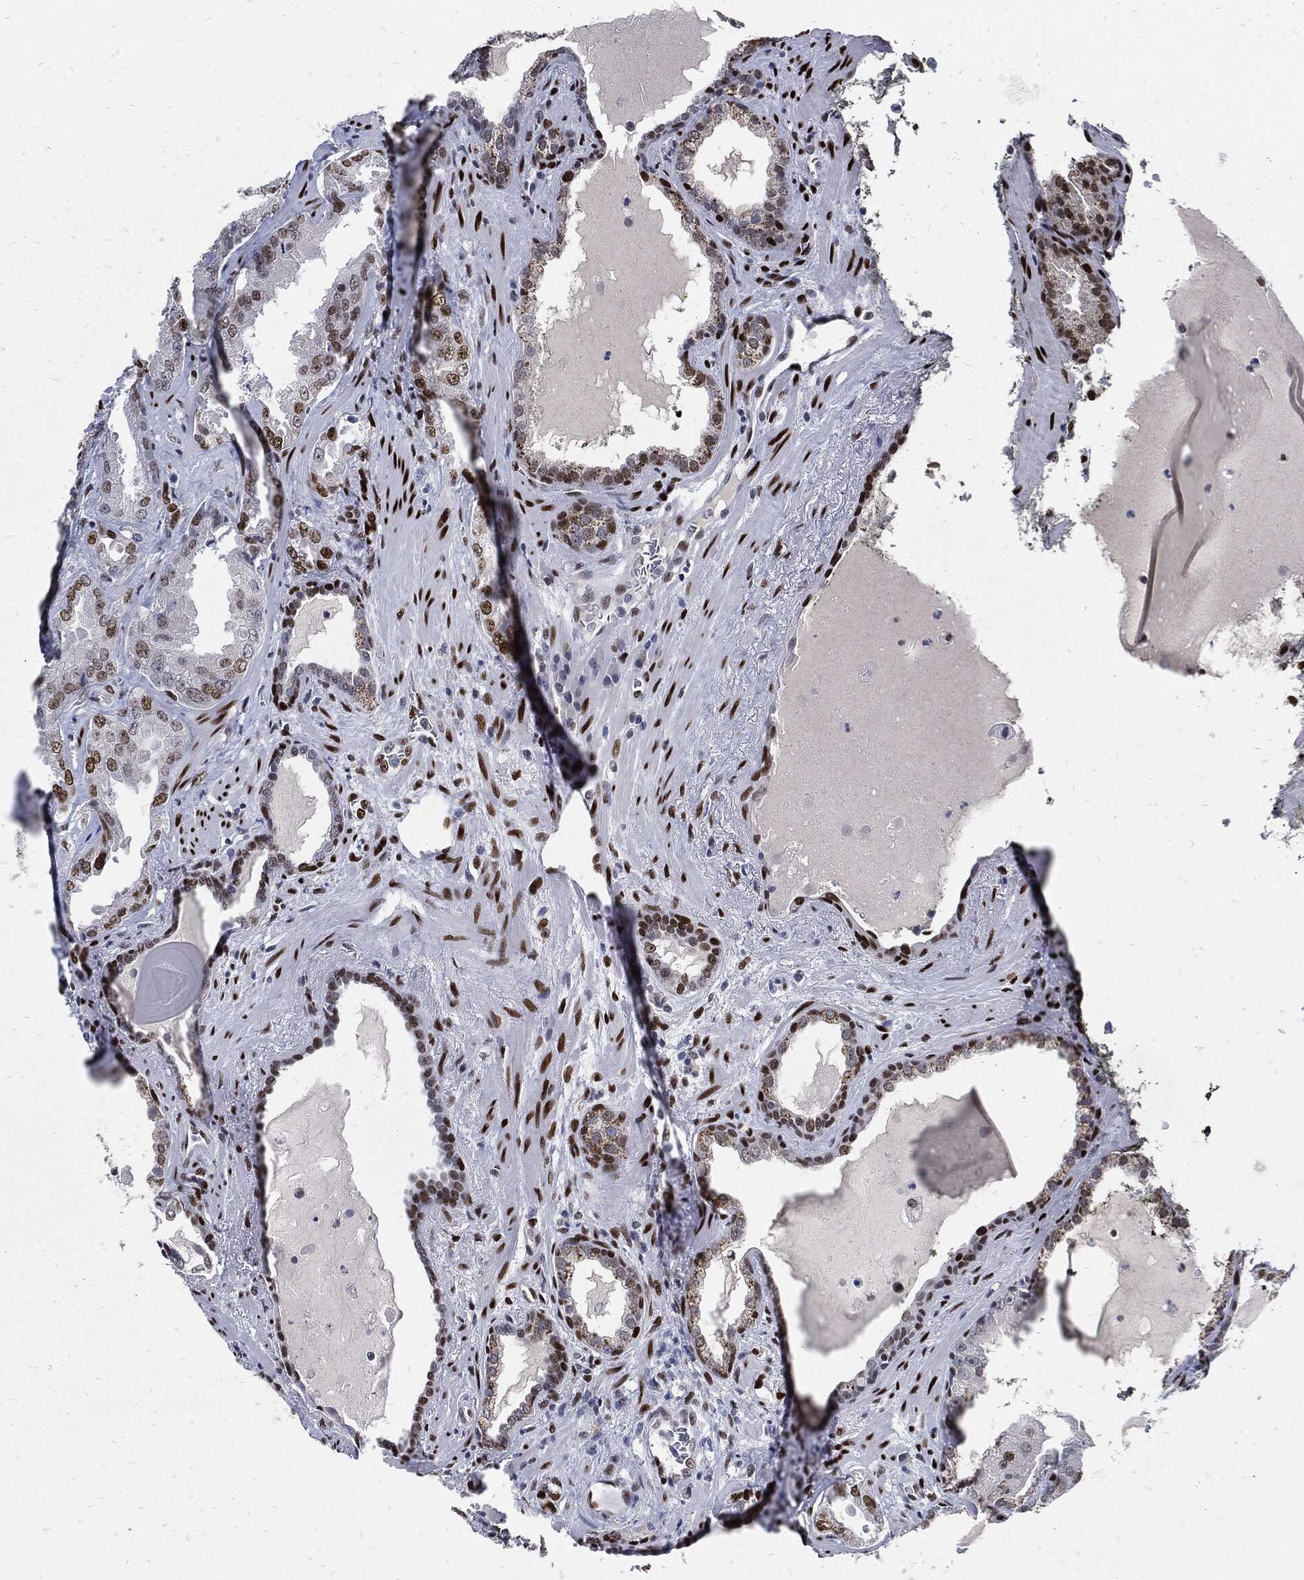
{"staining": {"intensity": "moderate", "quantity": "25%-75%", "location": "nuclear"}, "tissue": "prostate cancer", "cell_type": "Tumor cells", "image_type": "cancer", "snomed": [{"axis": "morphology", "description": "Adenocarcinoma, Low grade"}, {"axis": "topography", "description": "Prostate"}], "caption": "DAB (3,3'-diaminobenzidine) immunohistochemical staining of prostate cancer (adenocarcinoma (low-grade)) displays moderate nuclear protein staining in approximately 25%-75% of tumor cells. Immunohistochemistry (ihc) stains the protein of interest in brown and the nuclei are stained blue.", "gene": "JUN", "patient": {"sex": "male", "age": 62}}